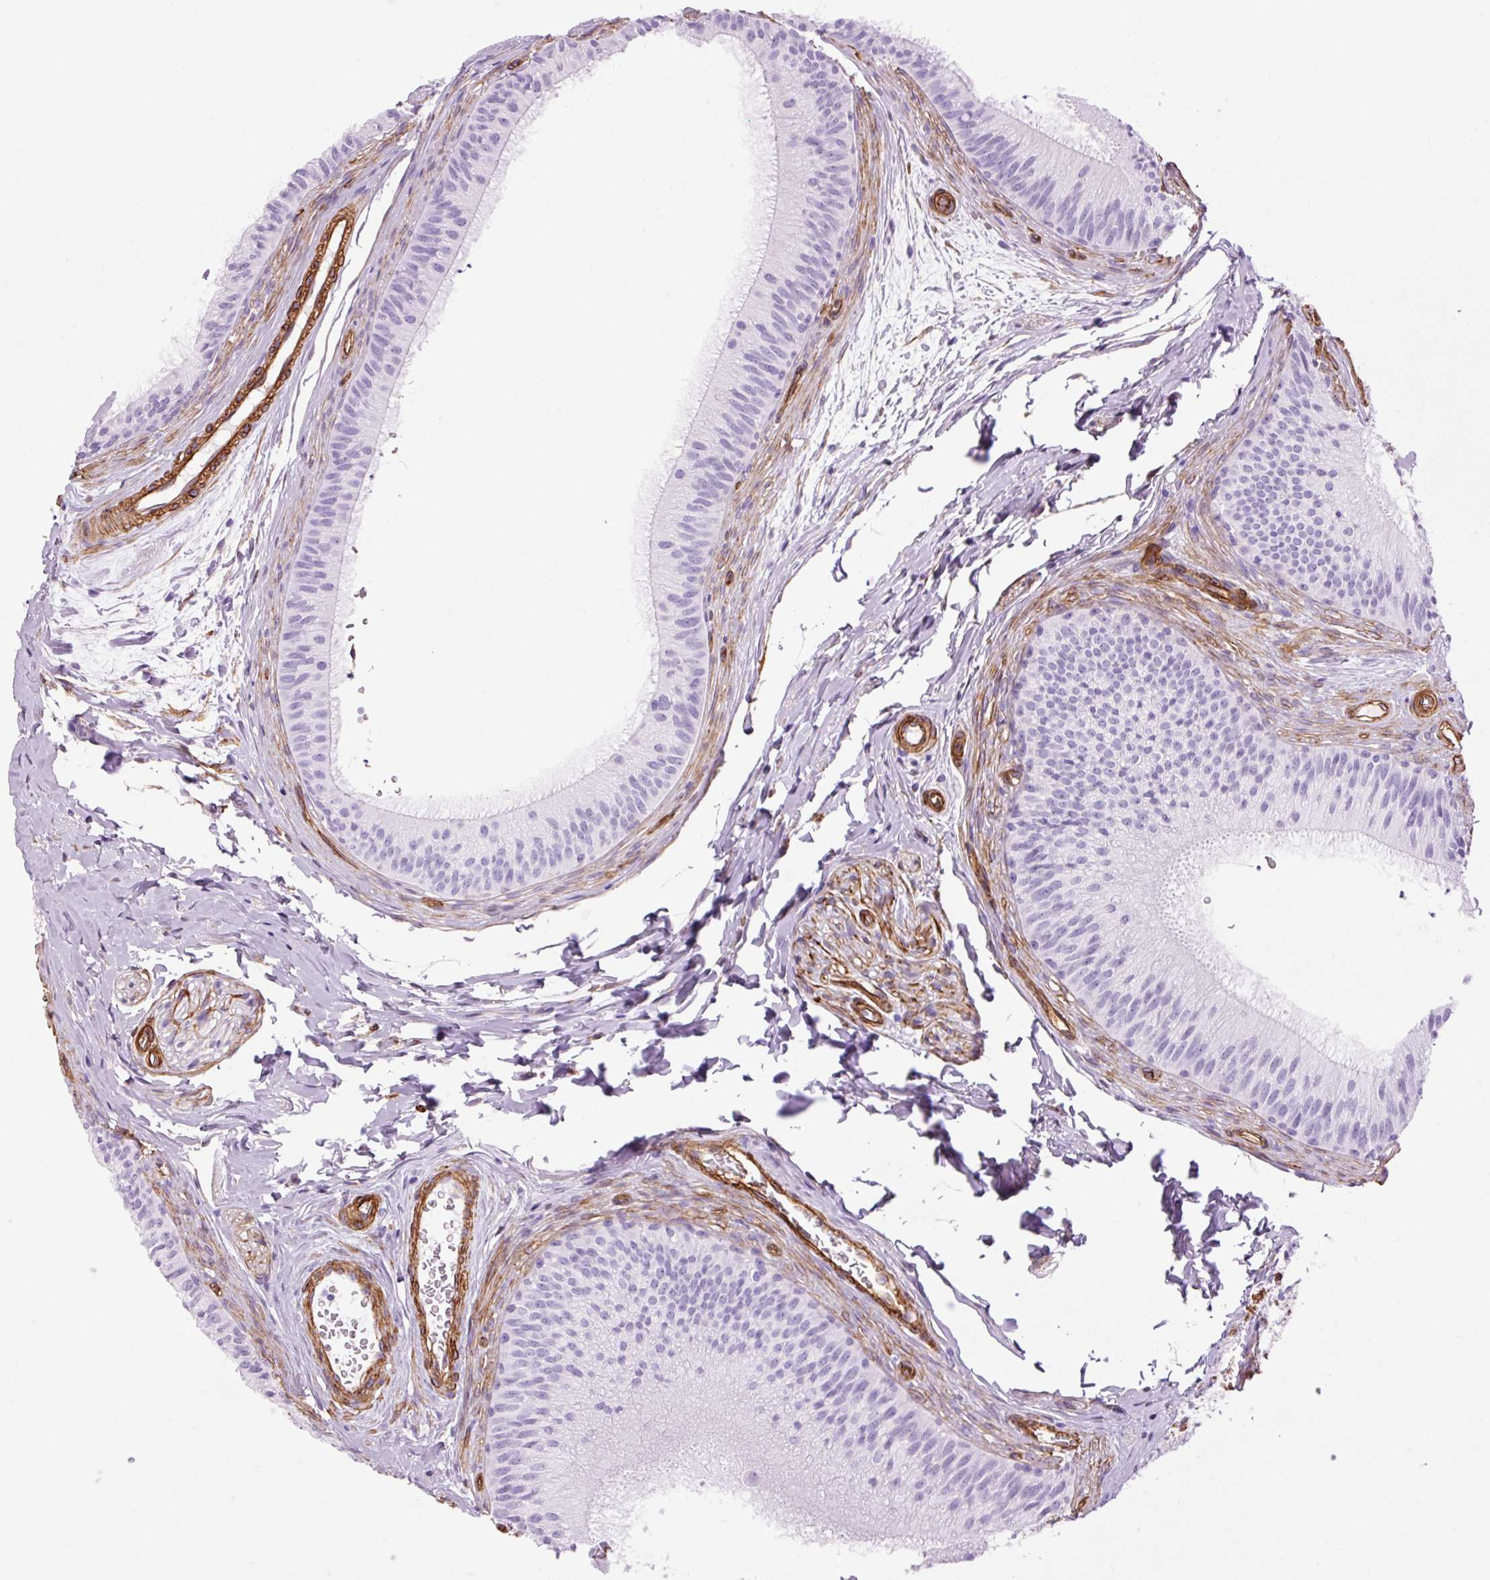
{"staining": {"intensity": "negative", "quantity": "none", "location": "none"}, "tissue": "epididymis", "cell_type": "Glandular cells", "image_type": "normal", "snomed": [{"axis": "morphology", "description": "Normal tissue, NOS"}, {"axis": "topography", "description": "Epididymis"}], "caption": "High magnification brightfield microscopy of benign epididymis stained with DAB (3,3'-diaminobenzidine) (brown) and counterstained with hematoxylin (blue): glandular cells show no significant expression. (Immunohistochemistry (ihc), brightfield microscopy, high magnification).", "gene": "CAV1", "patient": {"sex": "male", "age": 24}}